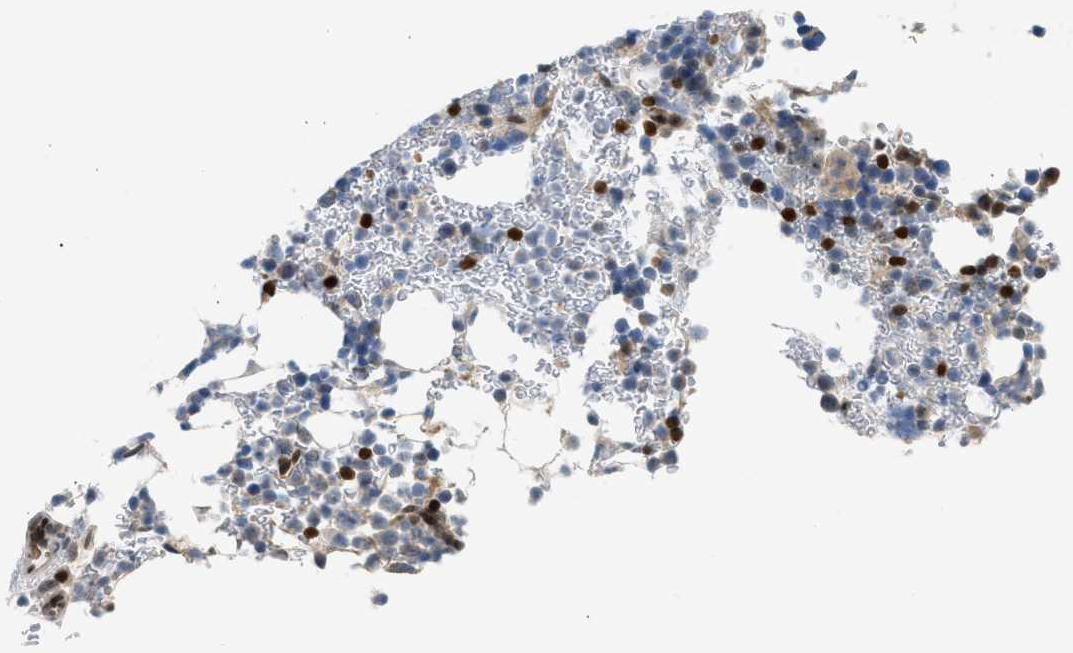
{"staining": {"intensity": "strong", "quantity": "25%-75%", "location": "nuclear"}, "tissue": "bone marrow", "cell_type": "Hematopoietic cells", "image_type": "normal", "snomed": [{"axis": "morphology", "description": "Normal tissue, NOS"}, {"axis": "topography", "description": "Bone marrow"}], "caption": "Protein analysis of normal bone marrow exhibits strong nuclear positivity in approximately 25%-75% of hematopoietic cells.", "gene": "NPS", "patient": {"sex": "female", "age": 81}}